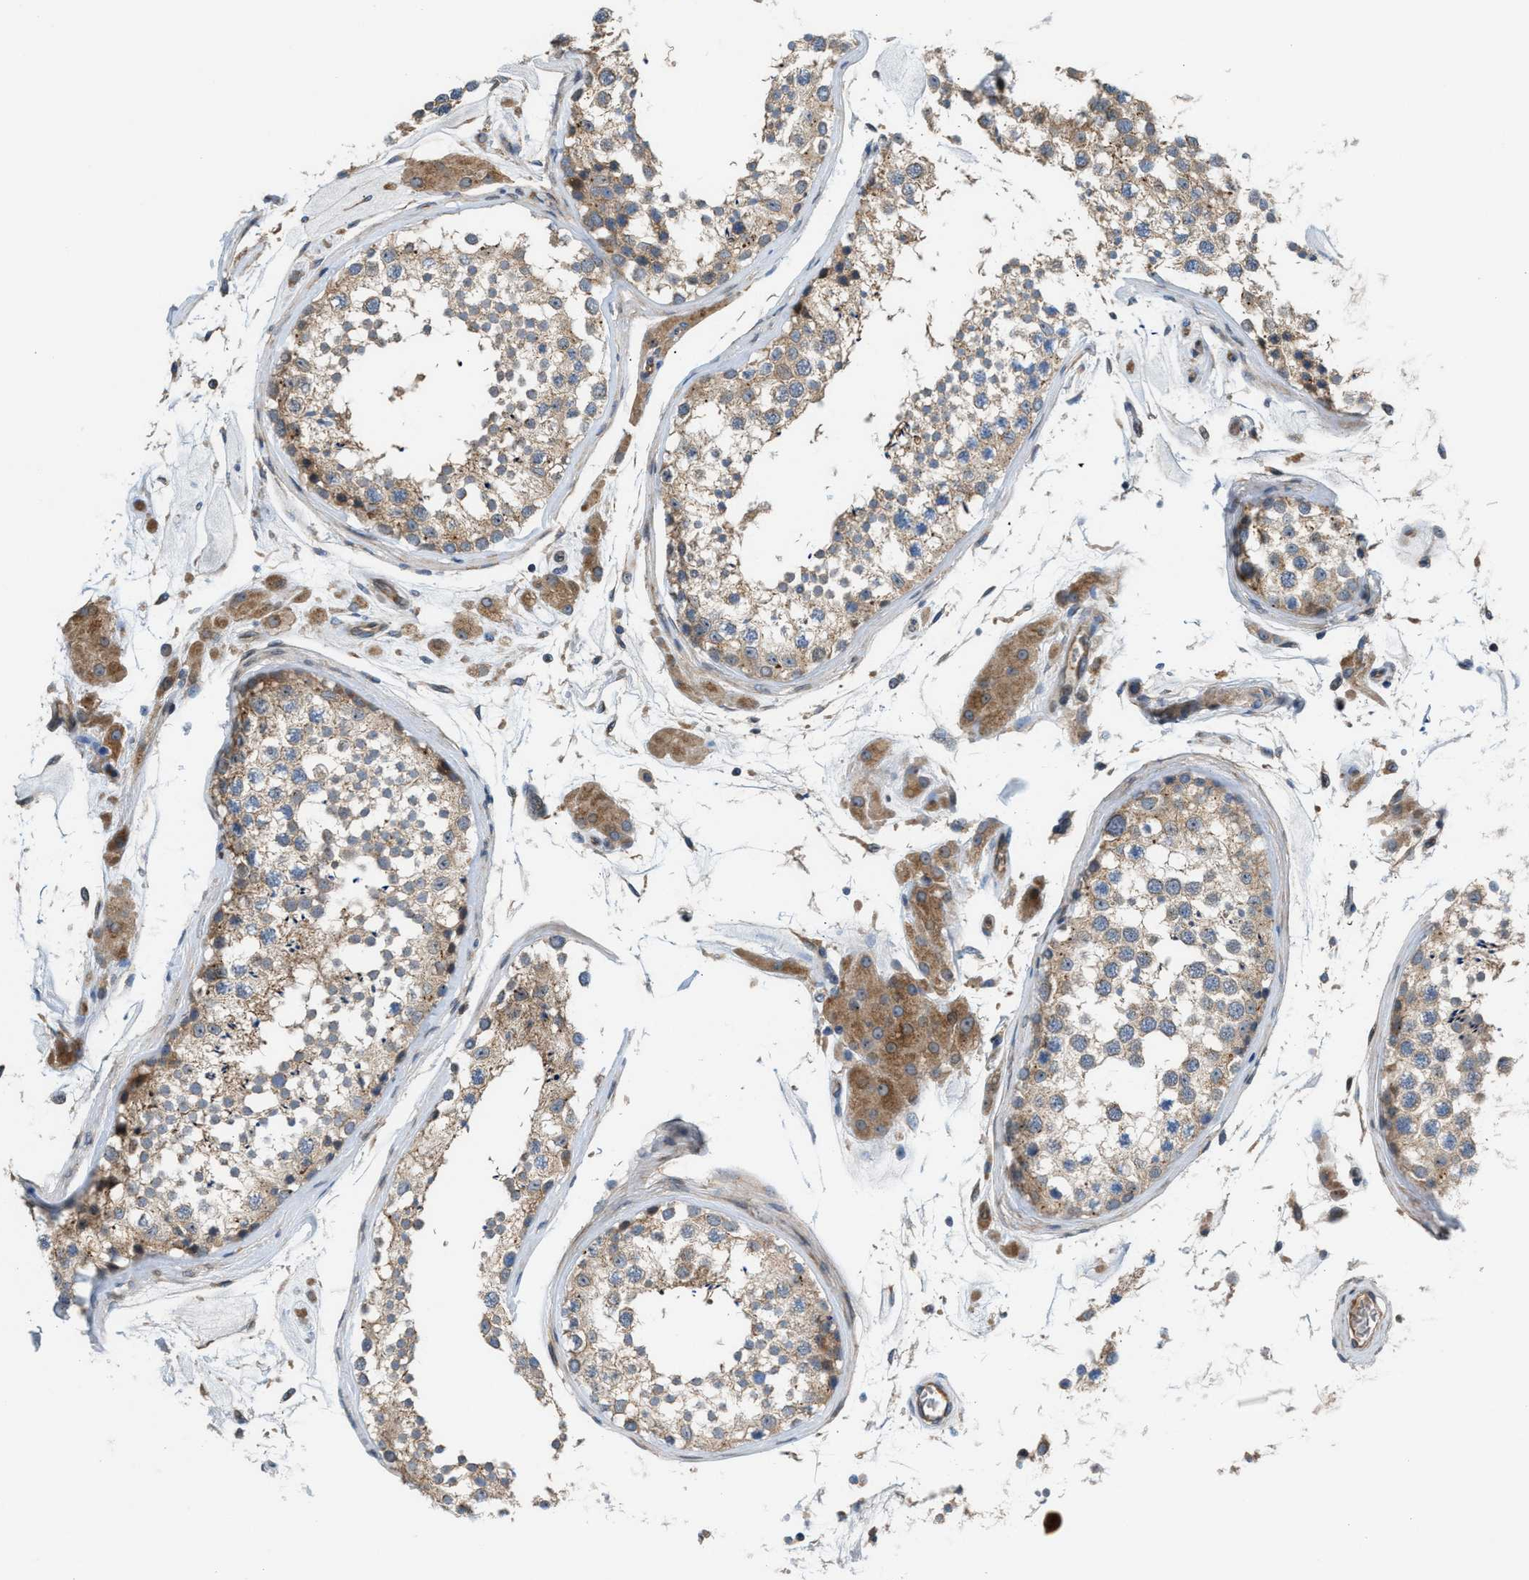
{"staining": {"intensity": "weak", "quantity": ">75%", "location": "cytoplasmic/membranous"}, "tissue": "testis", "cell_type": "Cells in seminiferous ducts", "image_type": "normal", "snomed": [{"axis": "morphology", "description": "Normal tissue, NOS"}, {"axis": "topography", "description": "Testis"}], "caption": "A brown stain shows weak cytoplasmic/membranous expression of a protein in cells in seminiferous ducts of benign human testis.", "gene": "CYB5D1", "patient": {"sex": "male", "age": 46}}